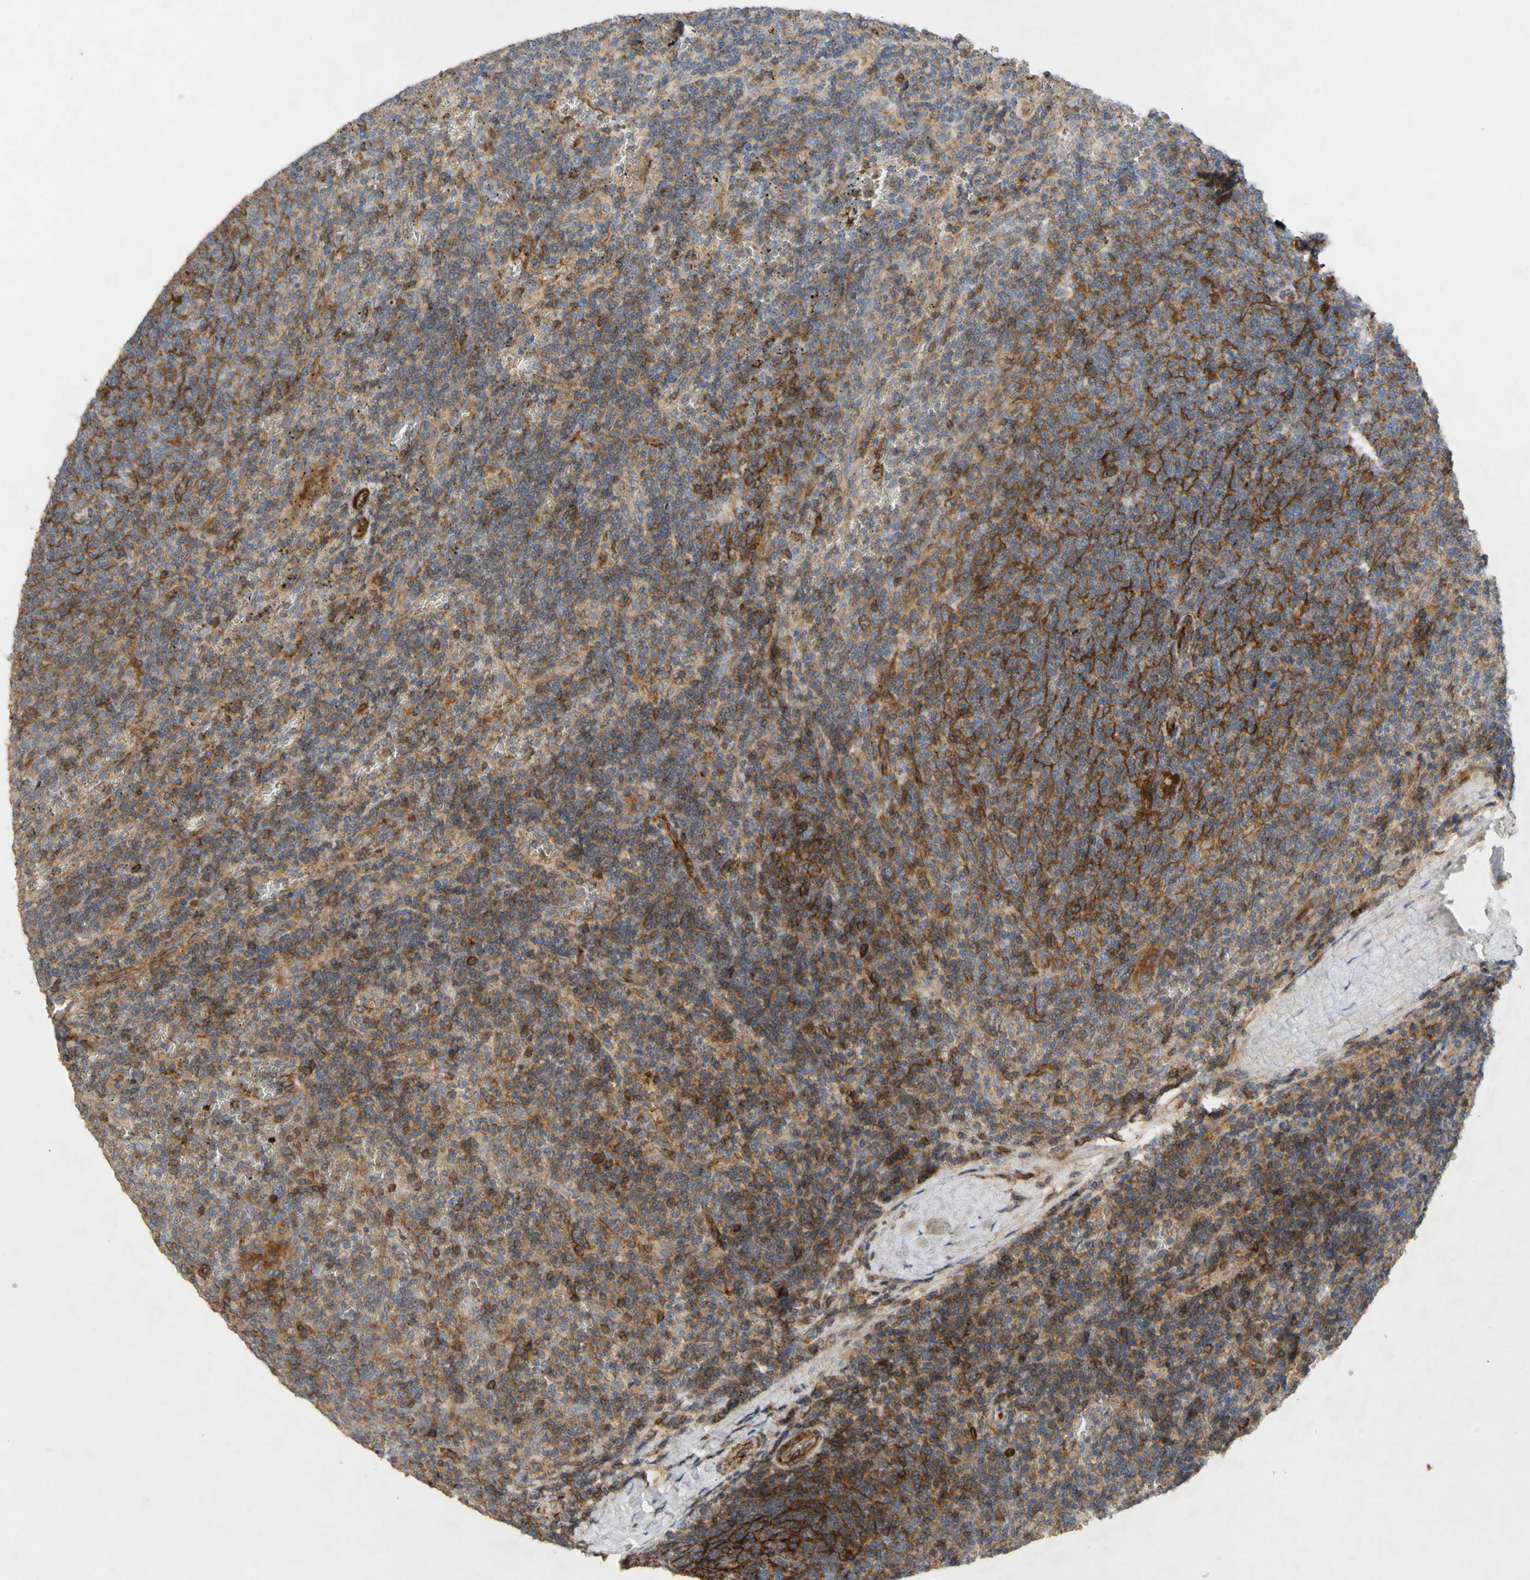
{"staining": {"intensity": "strong", "quantity": "25%-75%", "location": "cytoplasmic/membranous"}, "tissue": "lymphoma", "cell_type": "Tumor cells", "image_type": "cancer", "snomed": [{"axis": "morphology", "description": "Malignant lymphoma, non-Hodgkin's type, Low grade"}, {"axis": "topography", "description": "Spleen"}], "caption": "This is a photomicrograph of immunohistochemistry (IHC) staining of malignant lymphoma, non-Hodgkin's type (low-grade), which shows strong expression in the cytoplasmic/membranous of tumor cells.", "gene": "ATP2A3", "patient": {"sex": "female", "age": 50}}